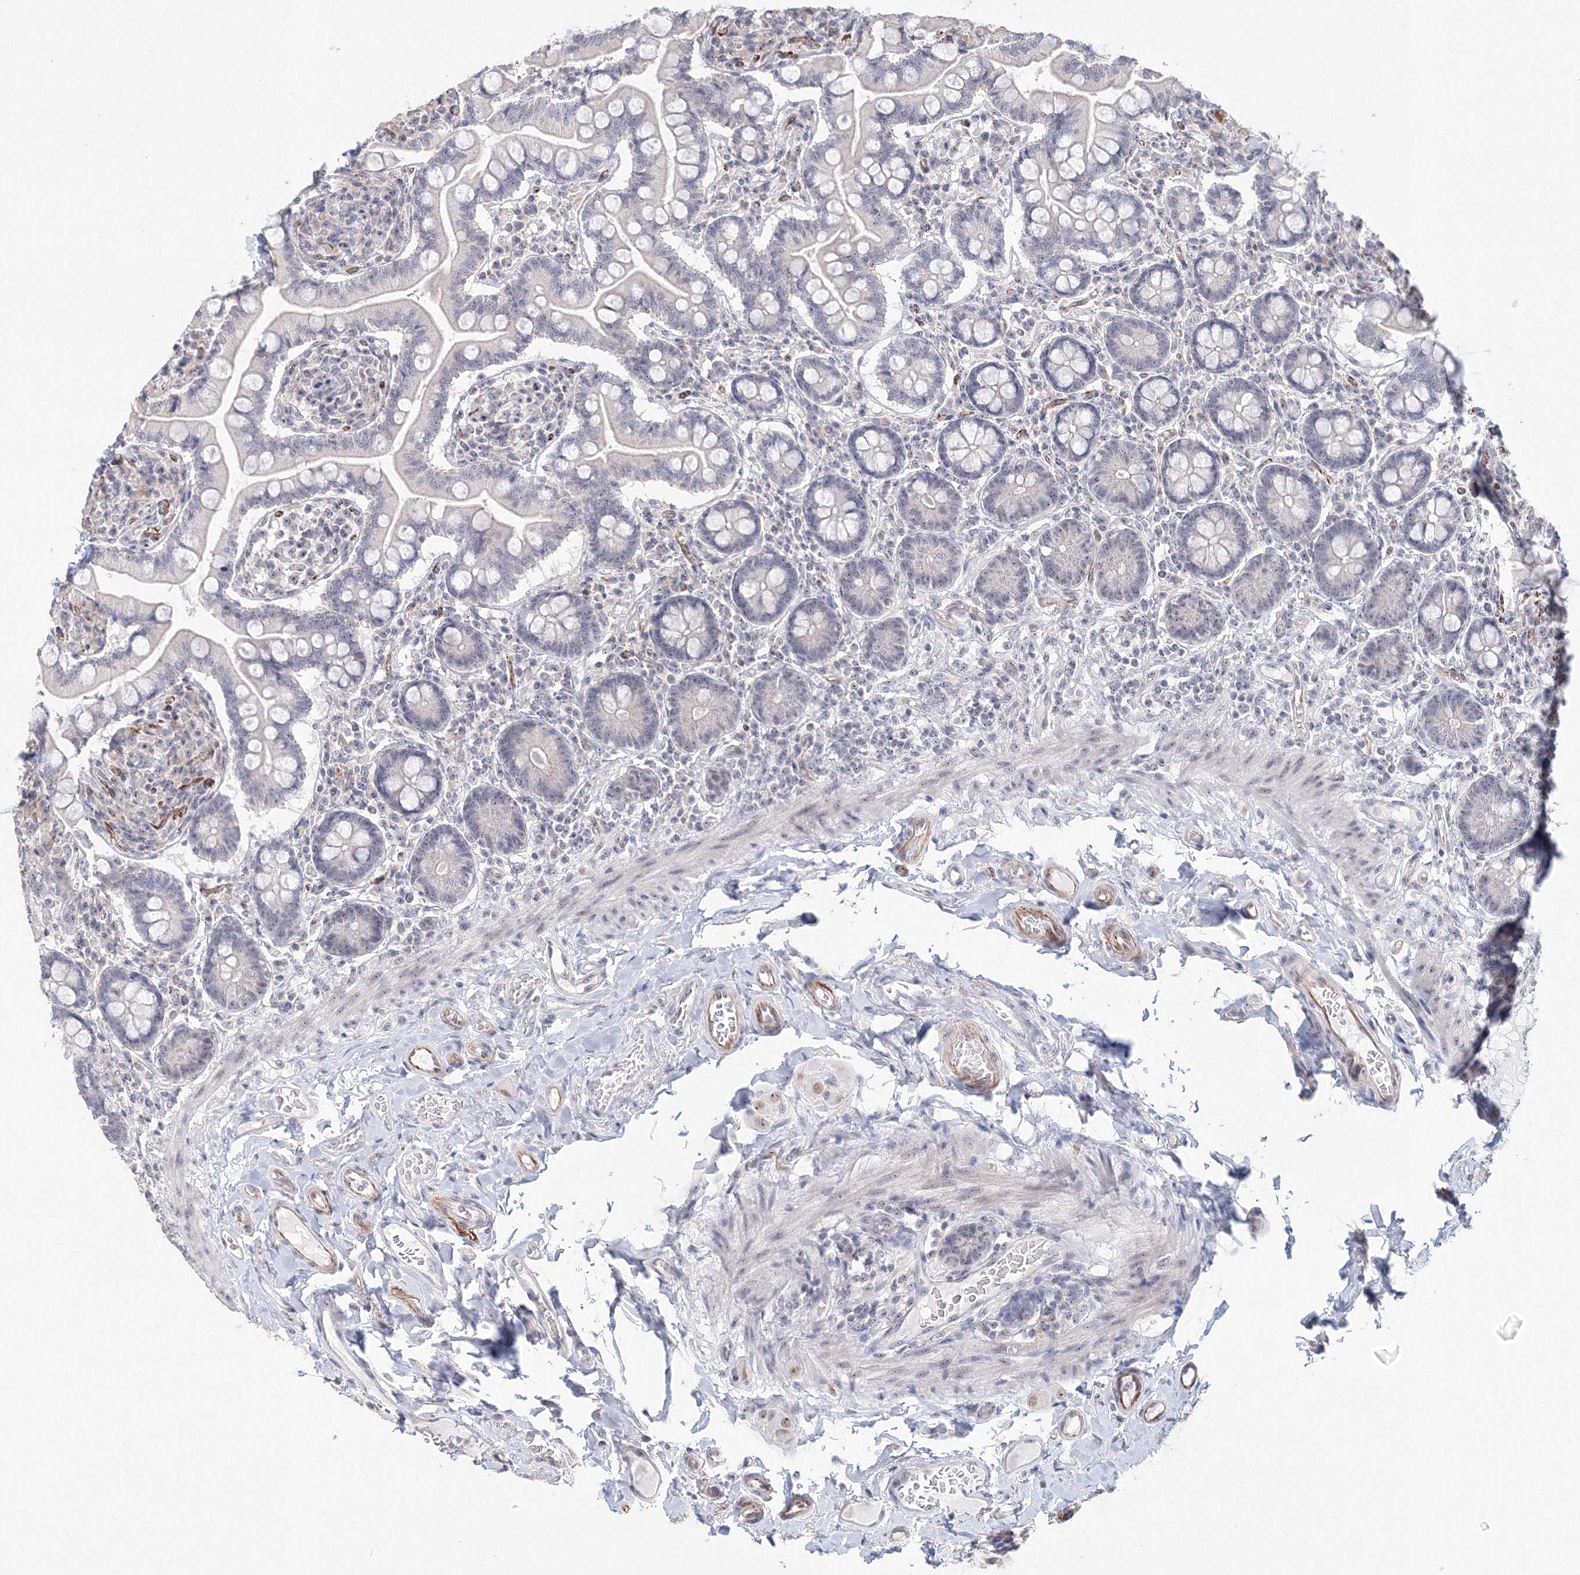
{"staining": {"intensity": "negative", "quantity": "none", "location": "none"}, "tissue": "small intestine", "cell_type": "Glandular cells", "image_type": "normal", "snomed": [{"axis": "morphology", "description": "Normal tissue, NOS"}, {"axis": "topography", "description": "Small intestine"}], "caption": "An immunohistochemistry histopathology image of benign small intestine is shown. There is no staining in glandular cells of small intestine.", "gene": "SIRT7", "patient": {"sex": "female", "age": 64}}